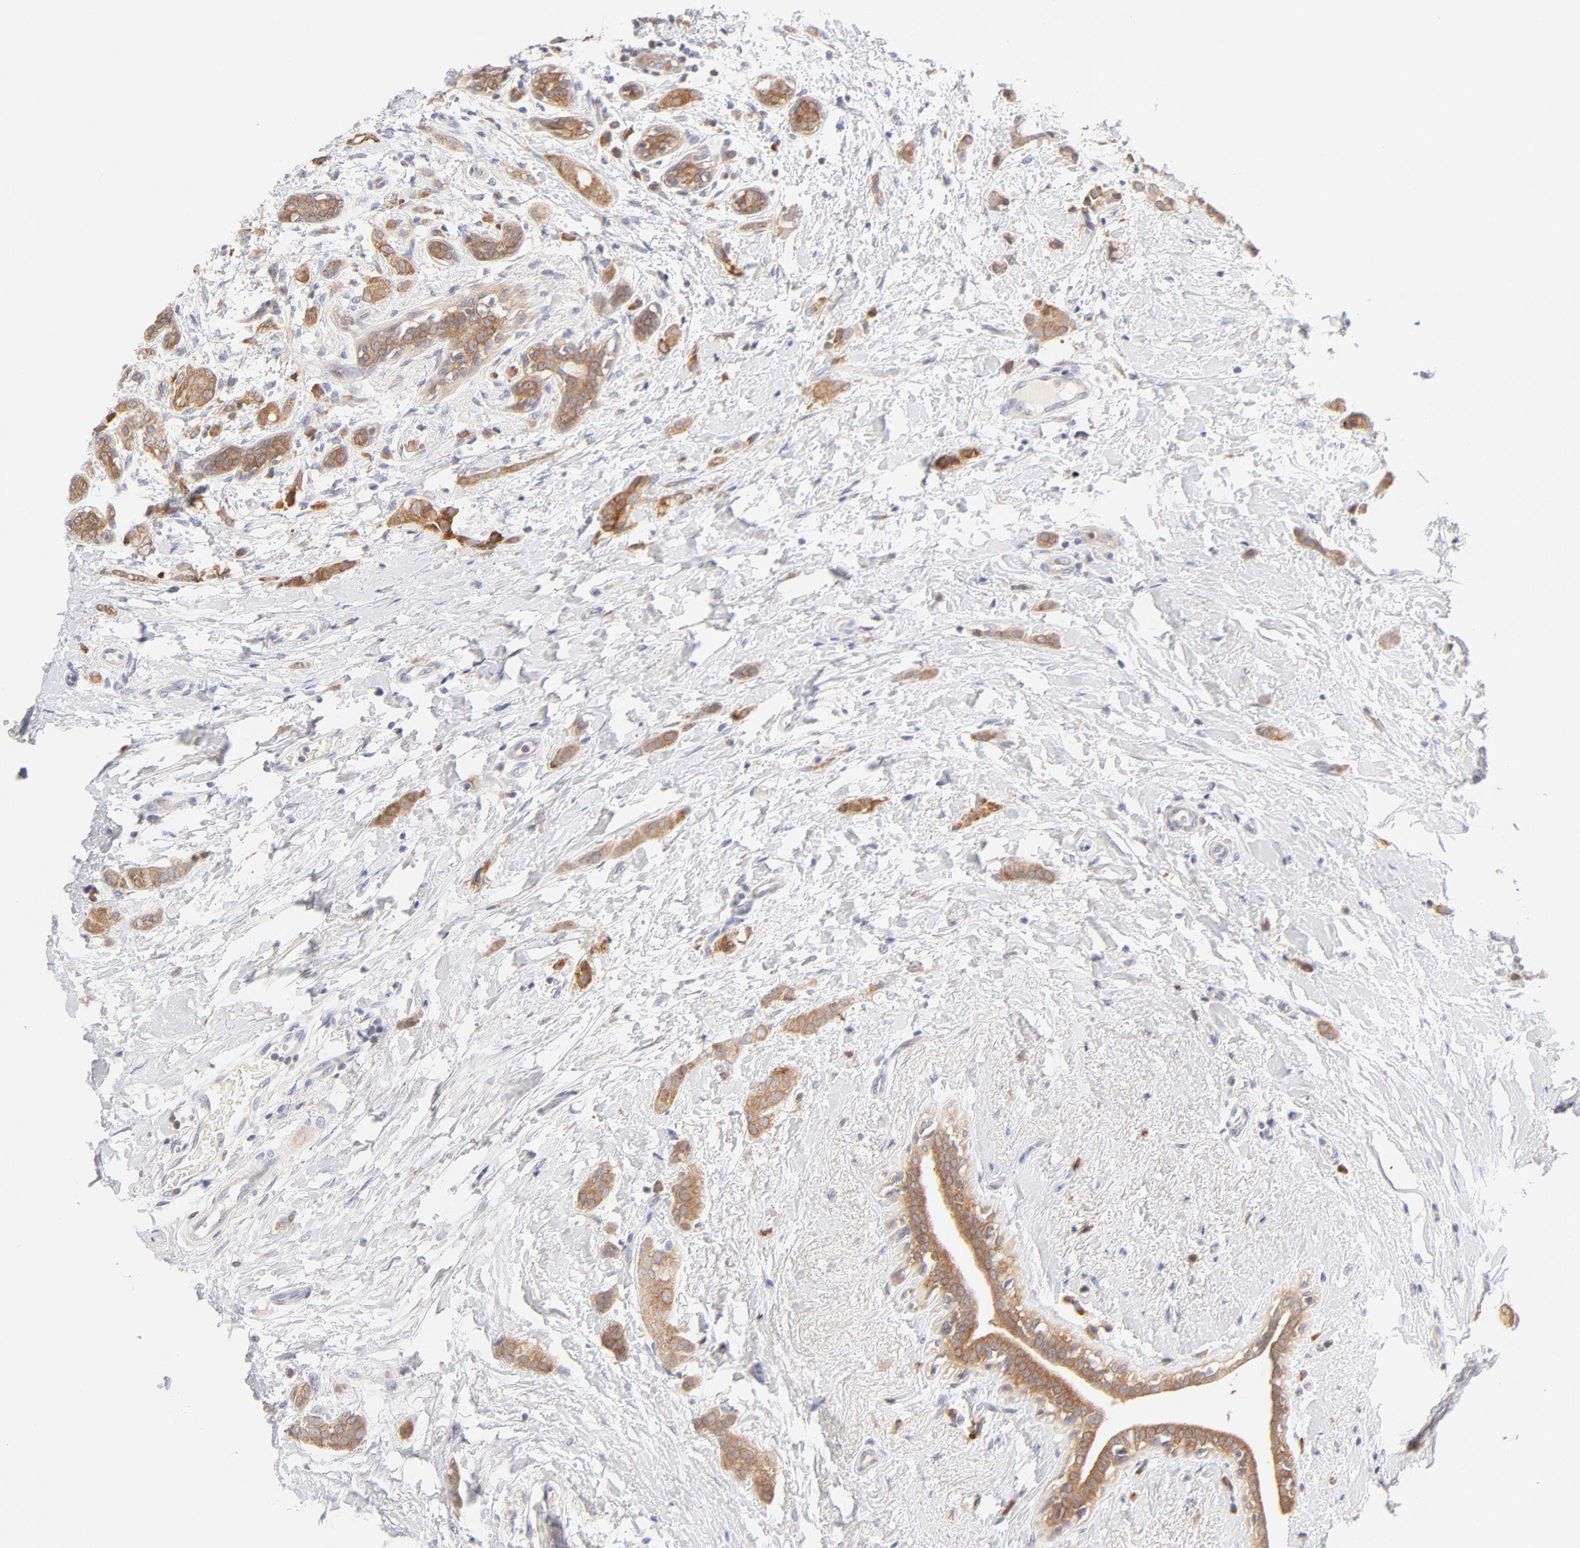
{"staining": {"intensity": "moderate", "quantity": ">75%", "location": "cytoplasmic/membranous"}, "tissue": "breast cancer", "cell_type": "Tumor cells", "image_type": "cancer", "snomed": [{"axis": "morphology", "description": "Lobular carcinoma"}, {"axis": "topography", "description": "Breast"}], "caption": "The micrograph displays immunohistochemical staining of breast cancer (lobular carcinoma). There is moderate cytoplasmic/membranous staining is seen in about >75% of tumor cells.", "gene": "RPS6KA1", "patient": {"sex": "female", "age": 55}}